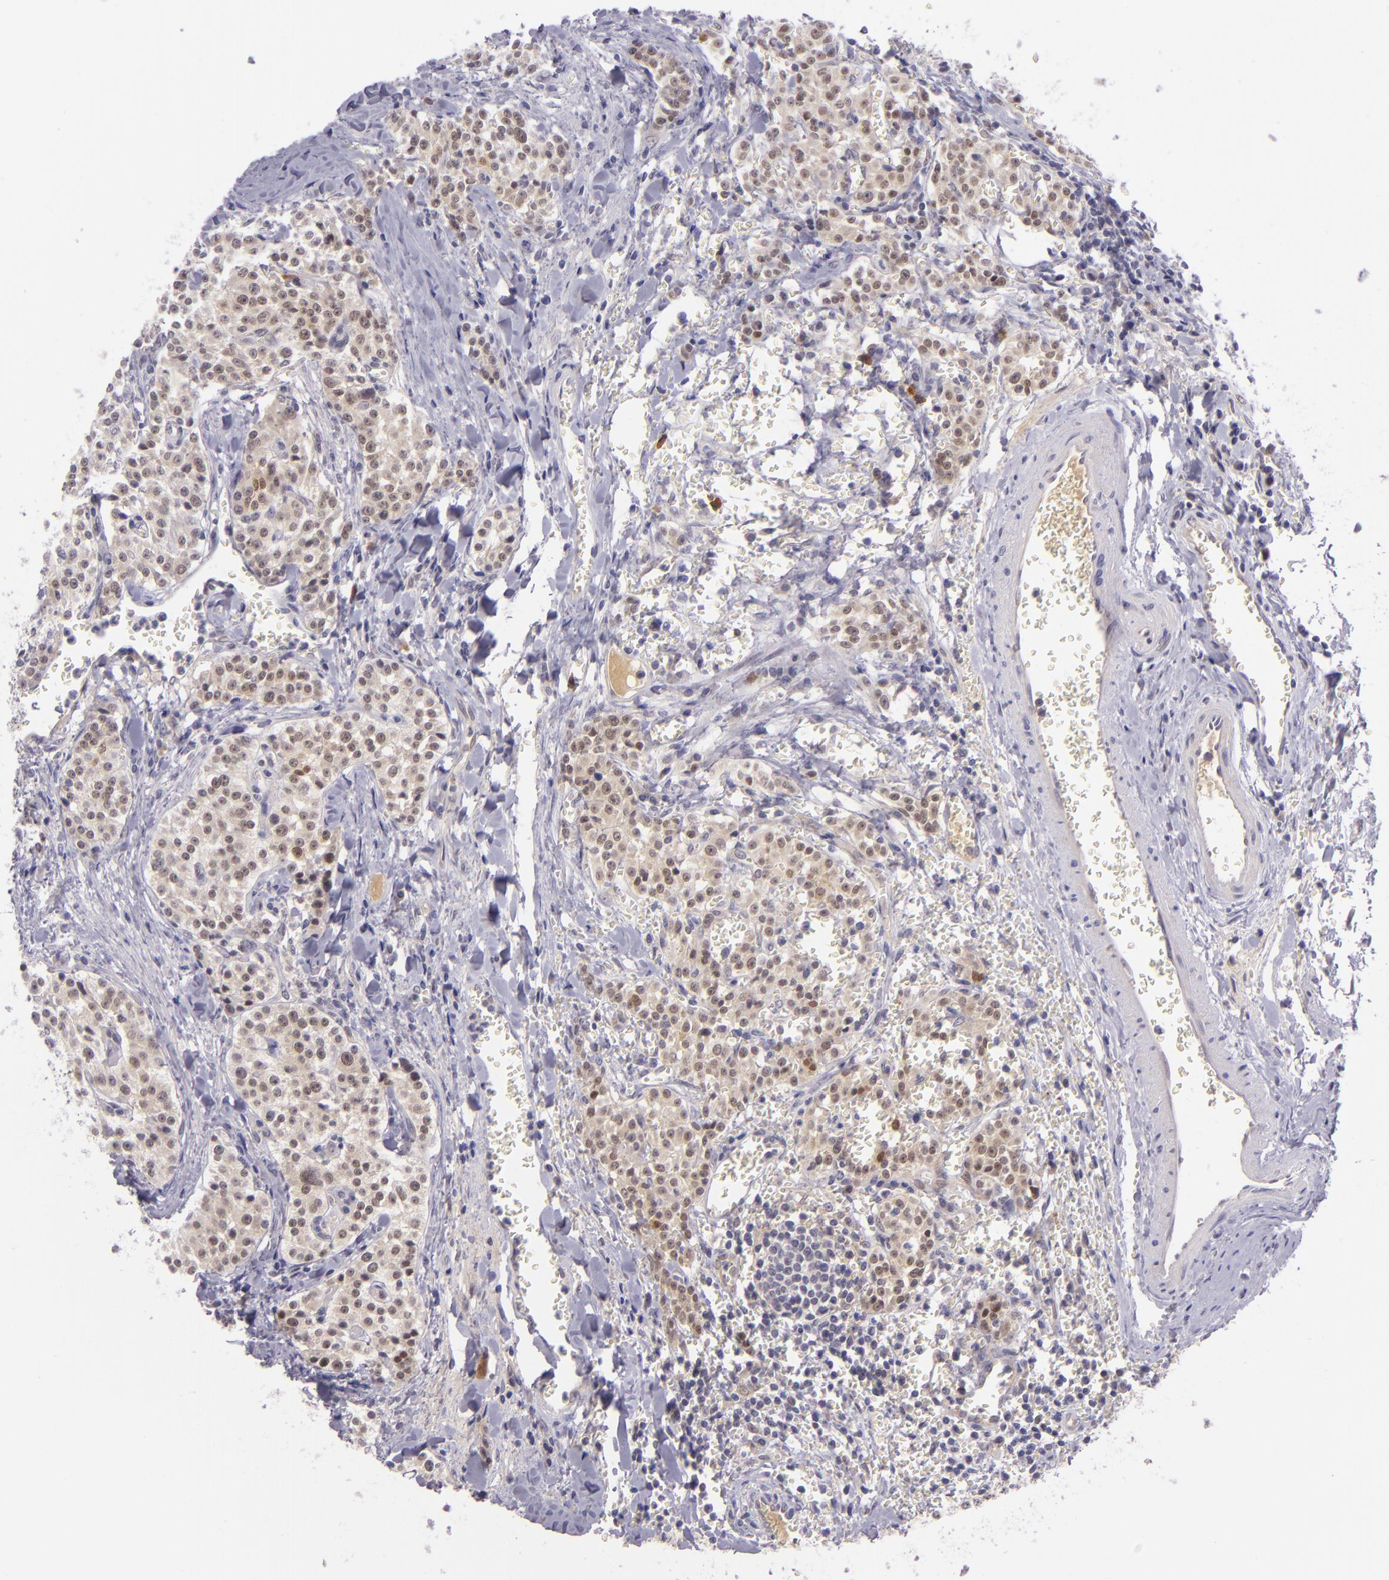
{"staining": {"intensity": "weak", "quantity": "25%-75%", "location": "cytoplasmic/membranous,nuclear"}, "tissue": "carcinoid", "cell_type": "Tumor cells", "image_type": "cancer", "snomed": [{"axis": "morphology", "description": "Carcinoid, malignant, NOS"}, {"axis": "topography", "description": "Stomach"}], "caption": "Protein expression analysis of carcinoid demonstrates weak cytoplasmic/membranous and nuclear positivity in about 25%-75% of tumor cells. (Brightfield microscopy of DAB IHC at high magnification).", "gene": "CSE1L", "patient": {"sex": "female", "age": 76}}